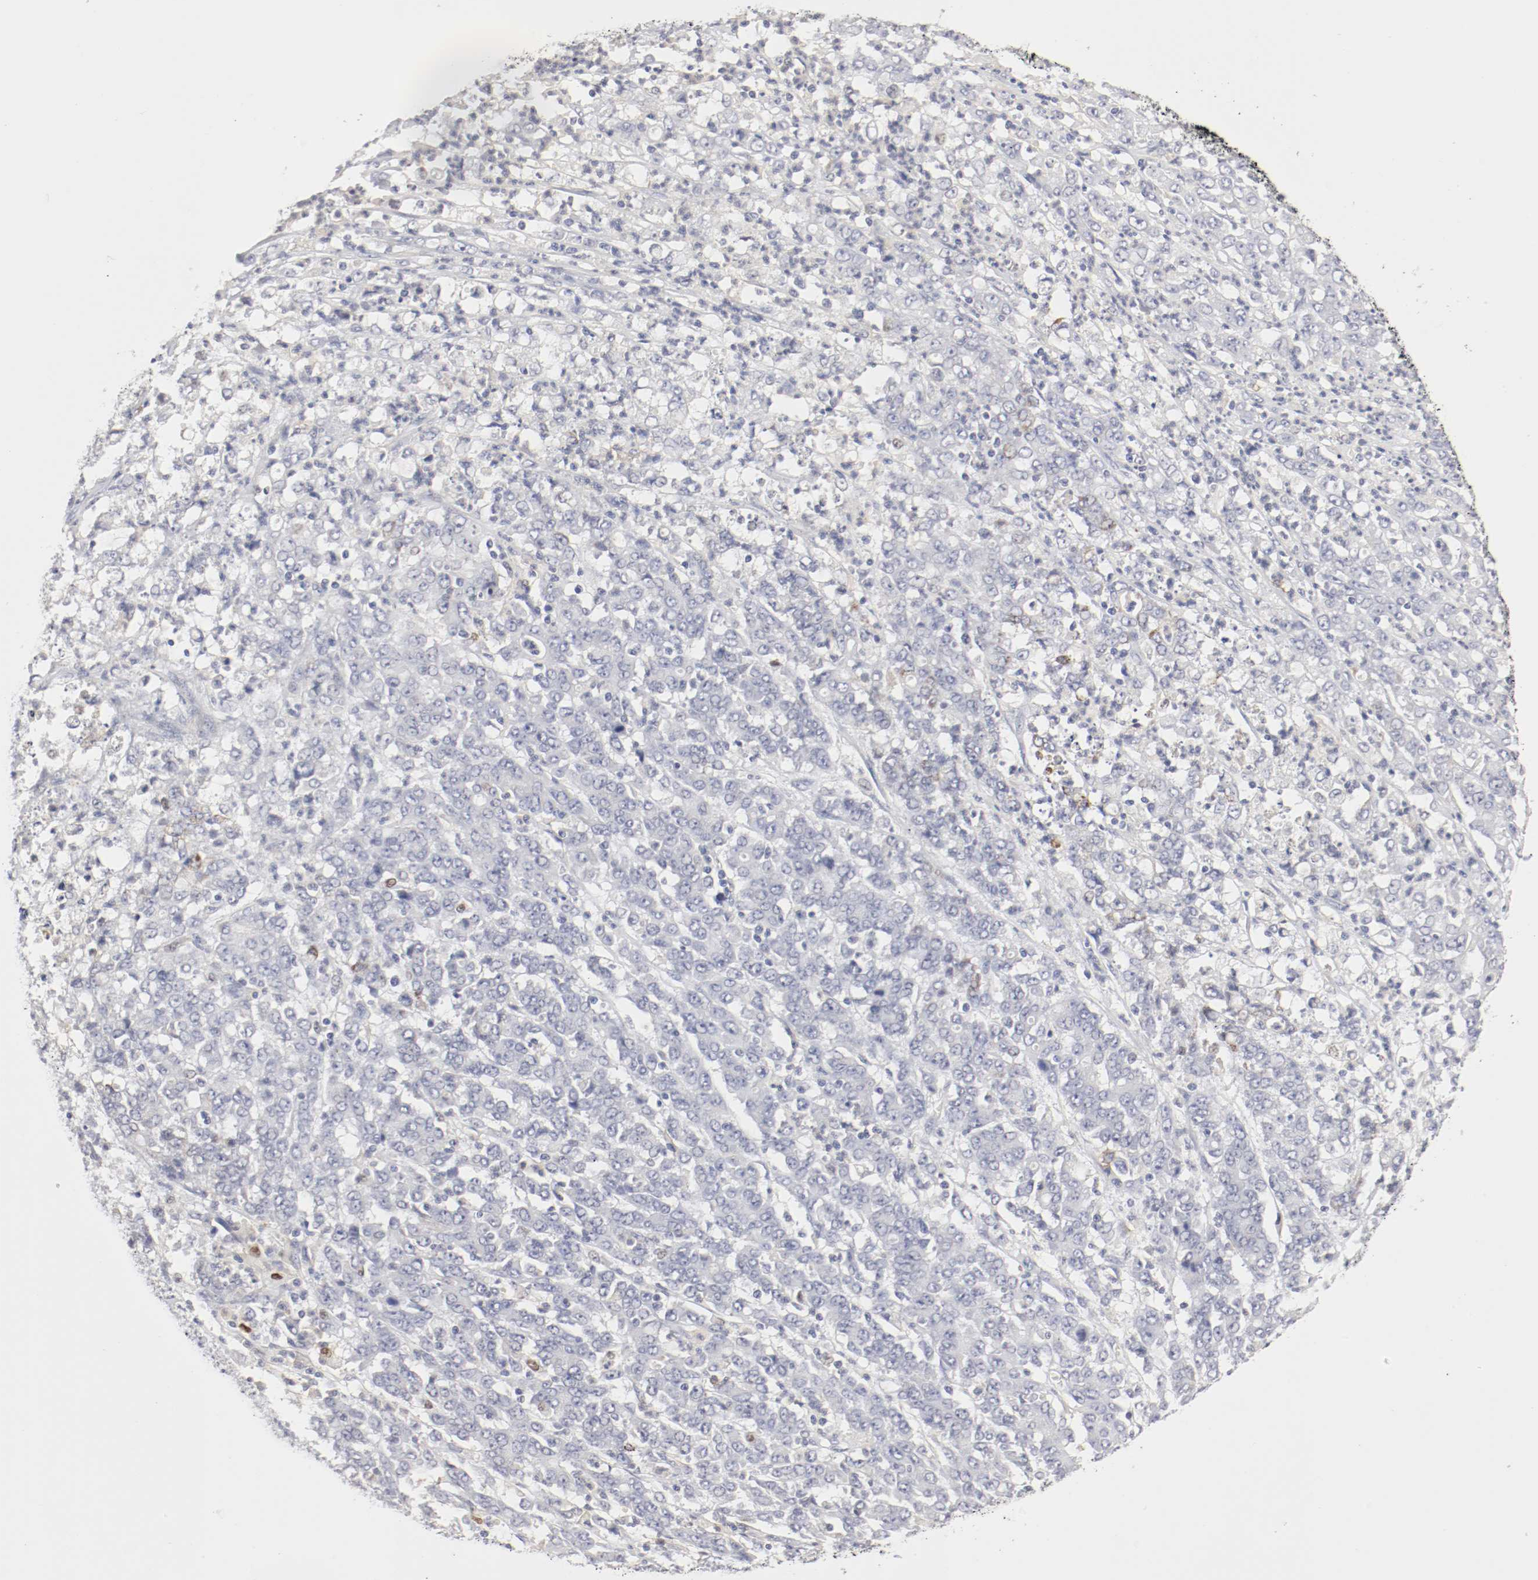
{"staining": {"intensity": "negative", "quantity": "none", "location": "none"}, "tissue": "stomach cancer", "cell_type": "Tumor cells", "image_type": "cancer", "snomed": [{"axis": "morphology", "description": "Adenocarcinoma, NOS"}, {"axis": "topography", "description": "Stomach, lower"}], "caption": "Tumor cells show no significant protein expression in adenocarcinoma (stomach). Brightfield microscopy of immunohistochemistry stained with DAB (3,3'-diaminobenzidine) (brown) and hematoxylin (blue), captured at high magnification.", "gene": "ITGAX", "patient": {"sex": "female", "age": 71}}